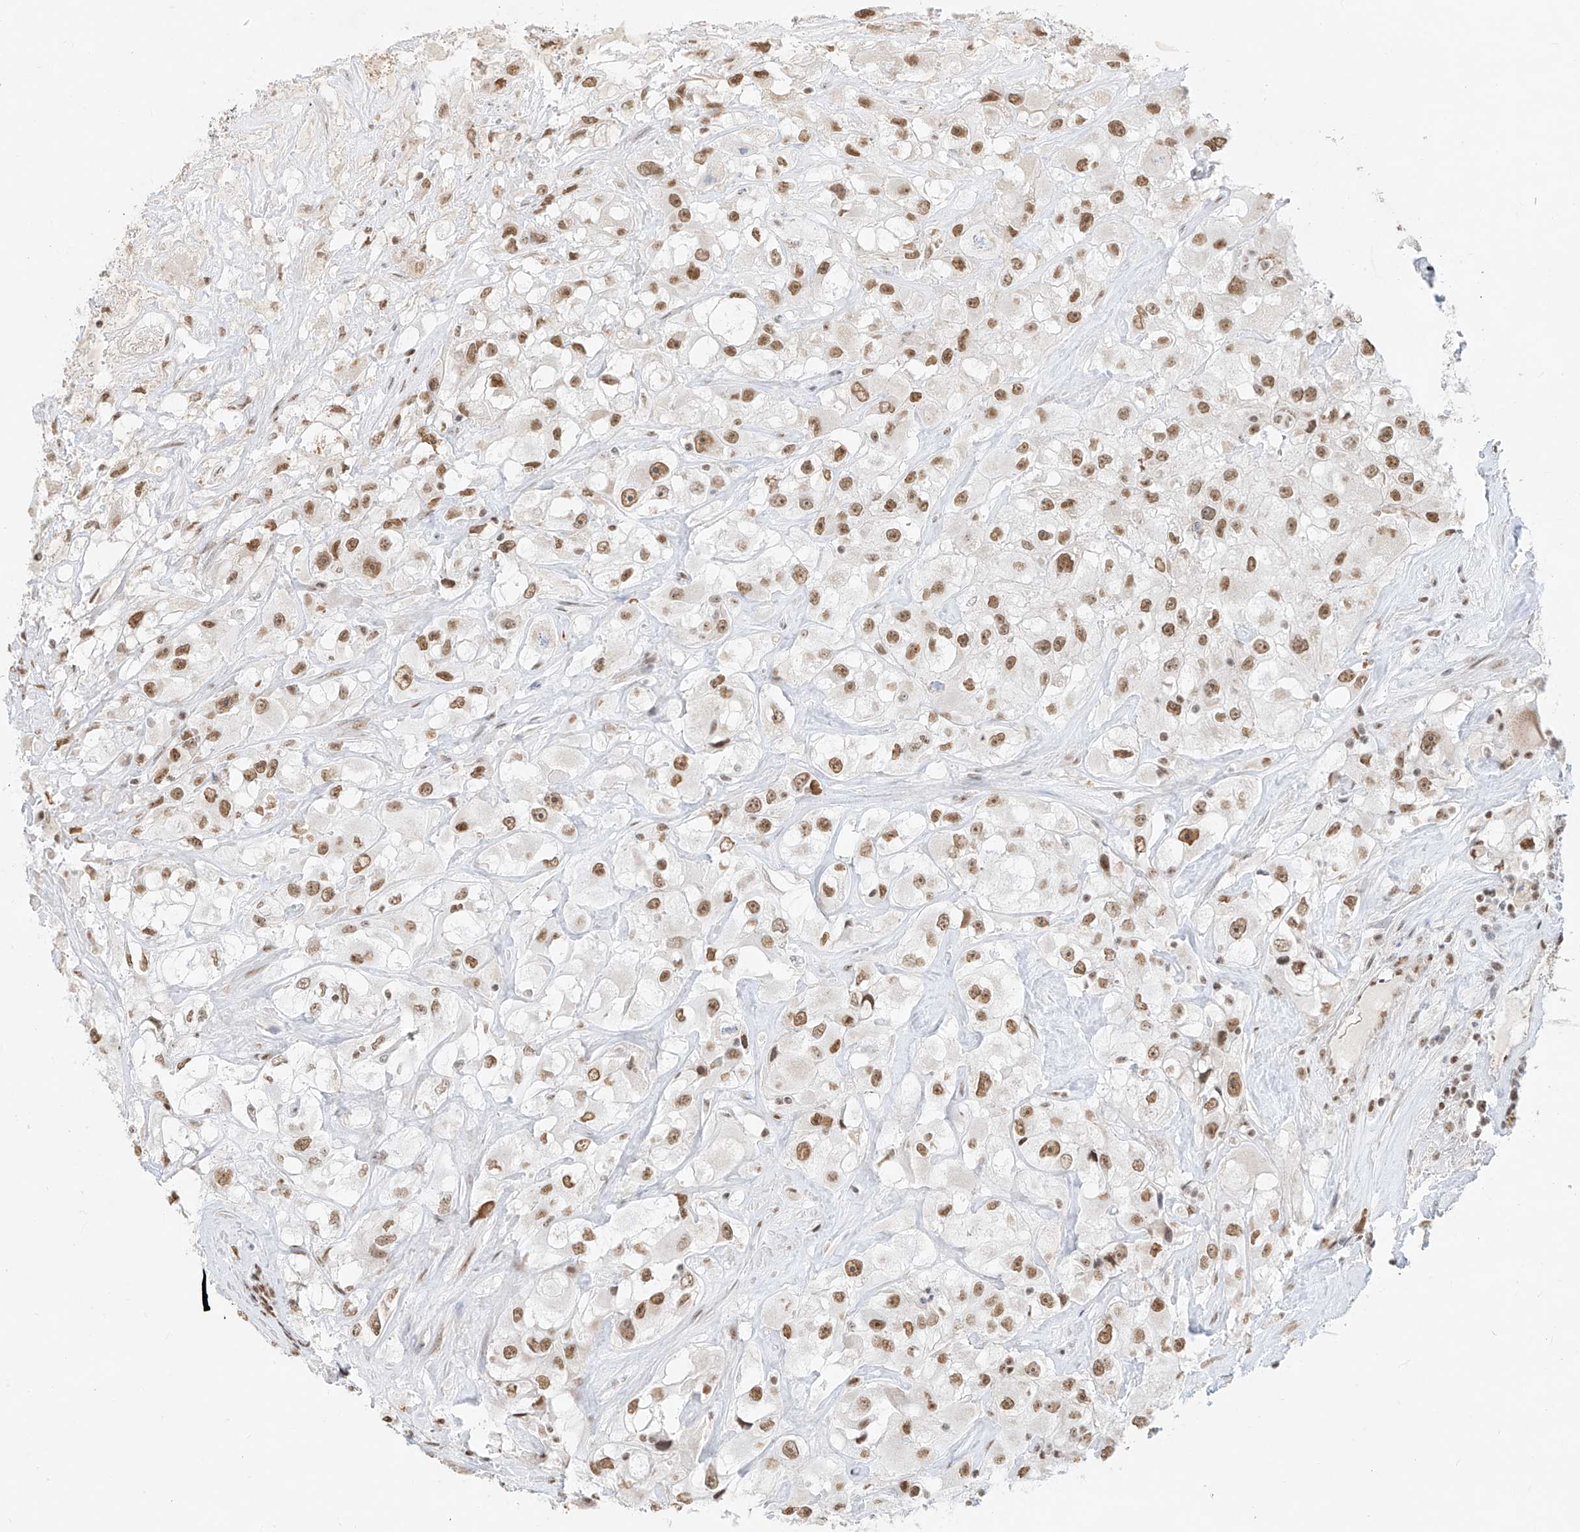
{"staining": {"intensity": "moderate", "quantity": ">75%", "location": "nuclear"}, "tissue": "renal cancer", "cell_type": "Tumor cells", "image_type": "cancer", "snomed": [{"axis": "morphology", "description": "Adenocarcinoma, NOS"}, {"axis": "topography", "description": "Kidney"}], "caption": "Human adenocarcinoma (renal) stained for a protein (brown) shows moderate nuclear positive expression in approximately >75% of tumor cells.", "gene": "NHSL1", "patient": {"sex": "female", "age": 52}}